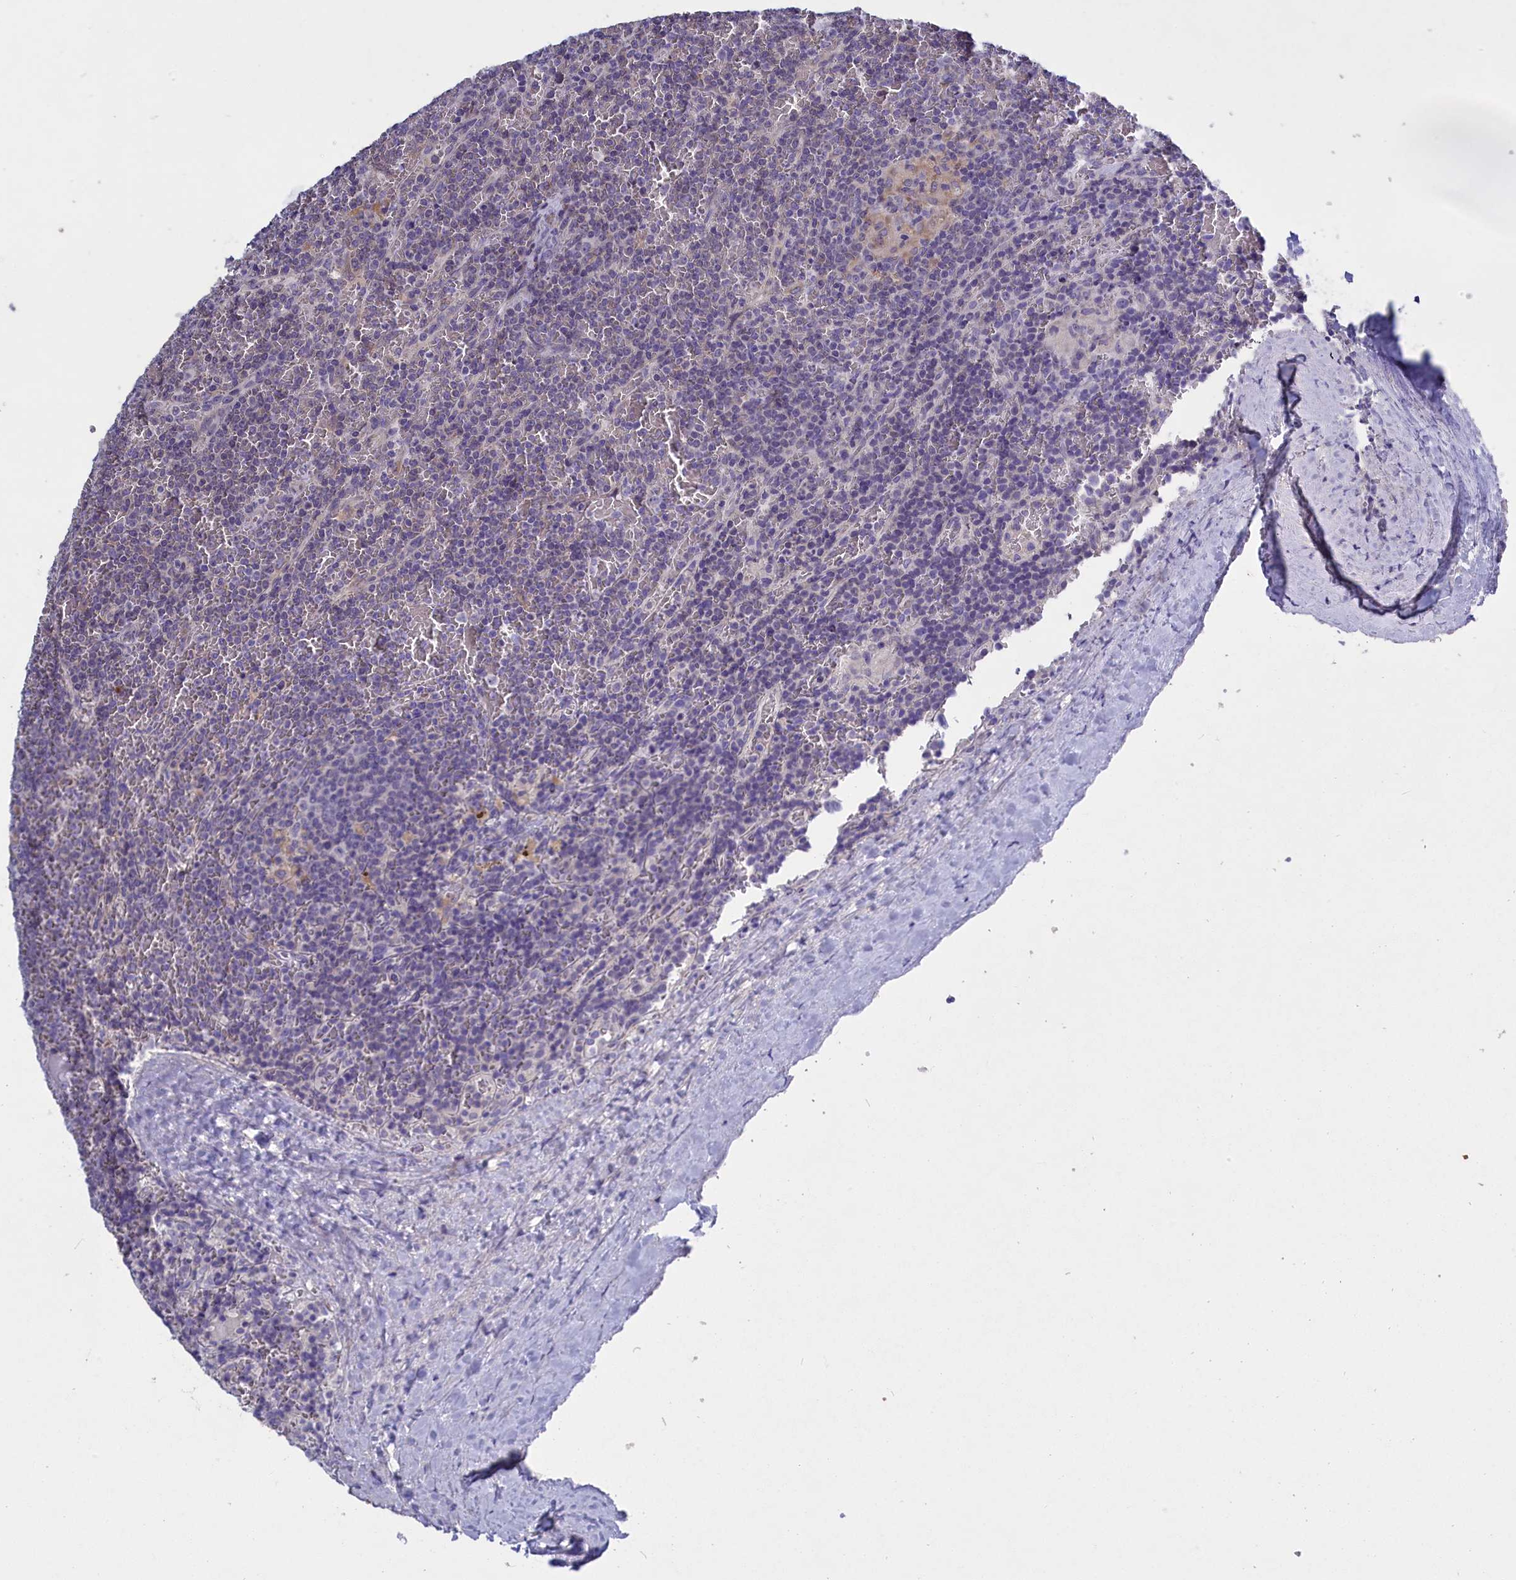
{"staining": {"intensity": "negative", "quantity": "none", "location": "none"}, "tissue": "lymphoma", "cell_type": "Tumor cells", "image_type": "cancer", "snomed": [{"axis": "morphology", "description": "Malignant lymphoma, non-Hodgkin's type, Low grade"}, {"axis": "topography", "description": "Spleen"}], "caption": "Tumor cells show no significant staining in lymphoma.", "gene": "ENPP6", "patient": {"sex": "female", "age": 19}}